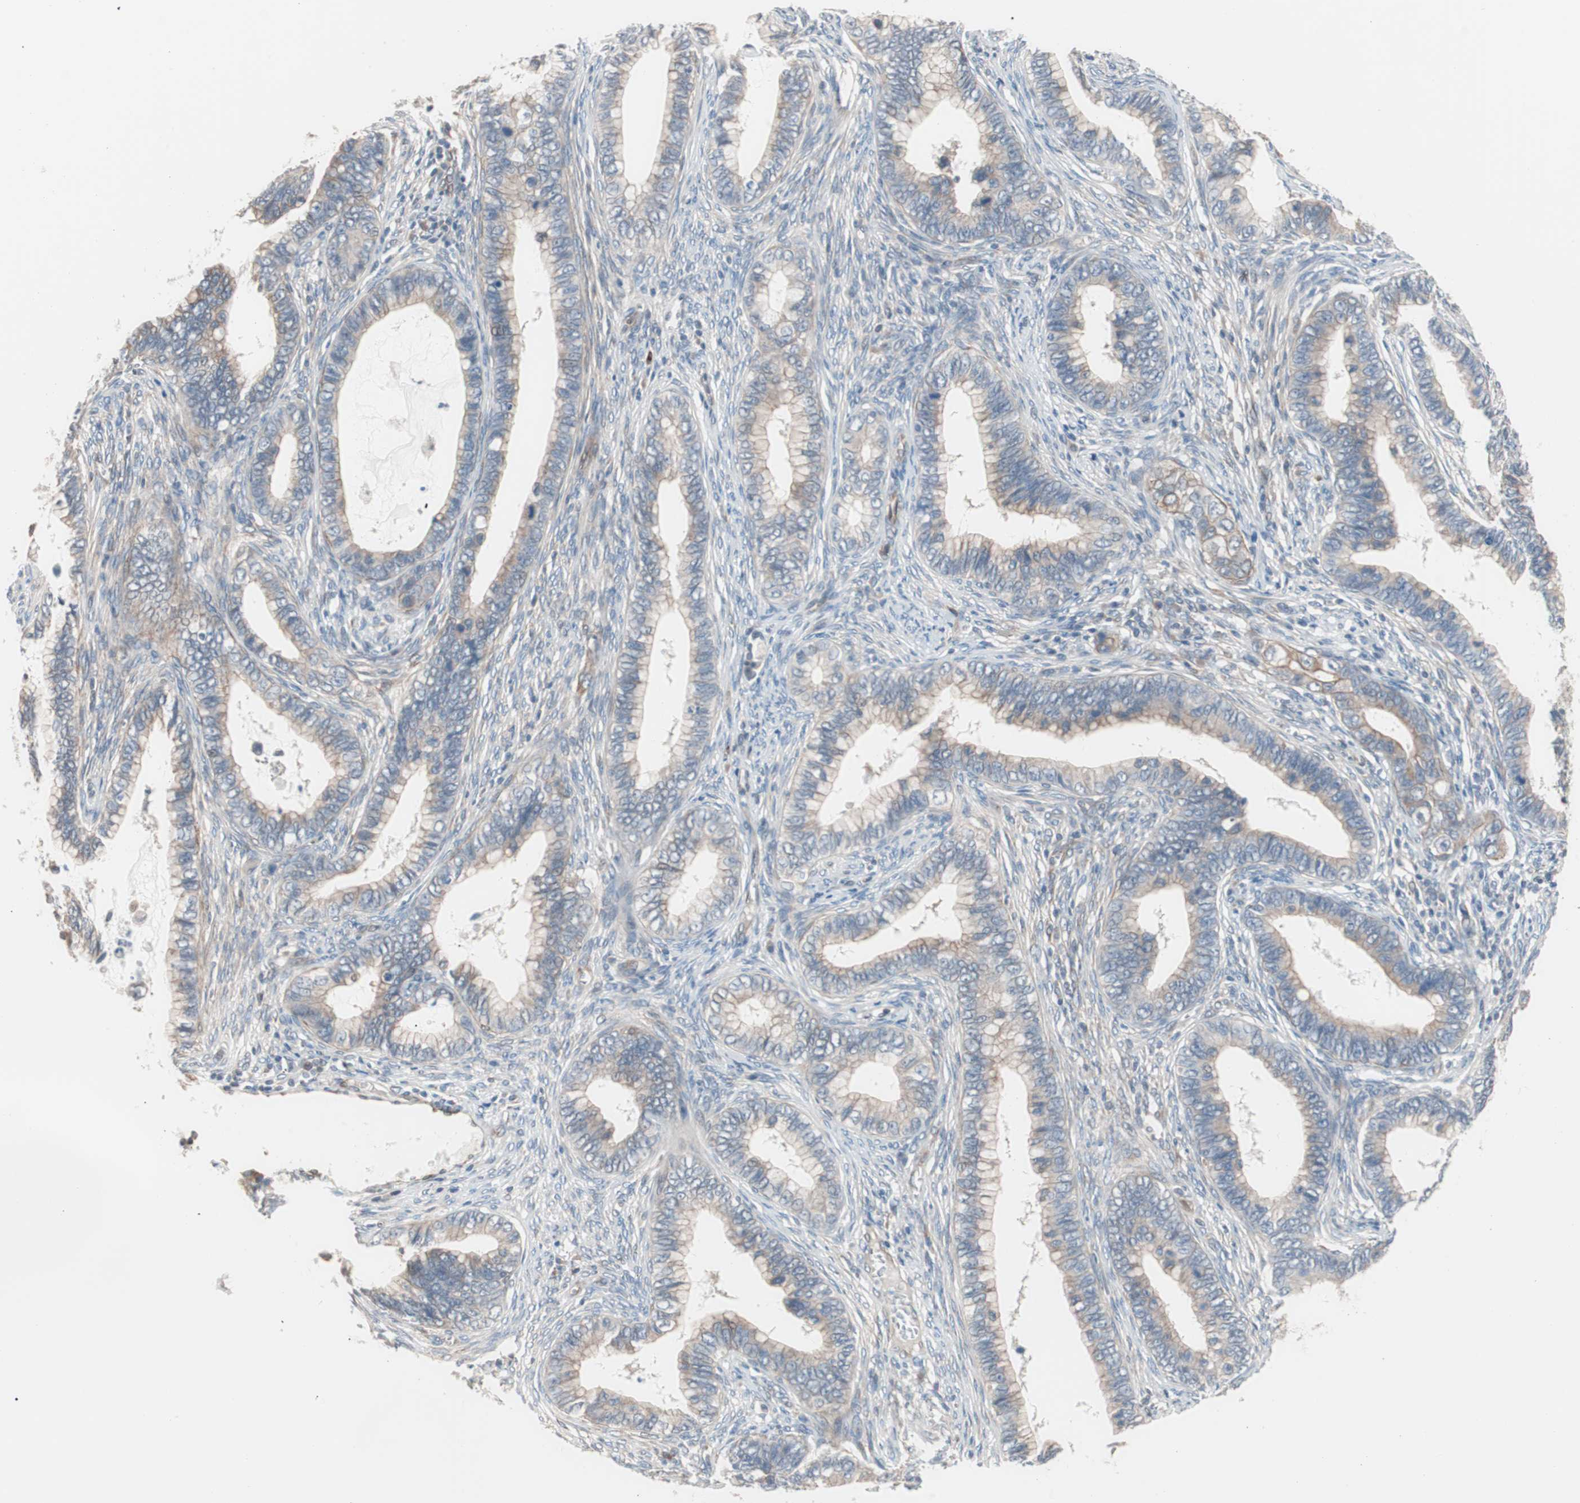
{"staining": {"intensity": "weak", "quantity": "<25%", "location": "cytoplasmic/membranous"}, "tissue": "cervical cancer", "cell_type": "Tumor cells", "image_type": "cancer", "snomed": [{"axis": "morphology", "description": "Adenocarcinoma, NOS"}, {"axis": "topography", "description": "Cervix"}], "caption": "The photomicrograph demonstrates no staining of tumor cells in cervical cancer.", "gene": "SMG1", "patient": {"sex": "female", "age": 44}}